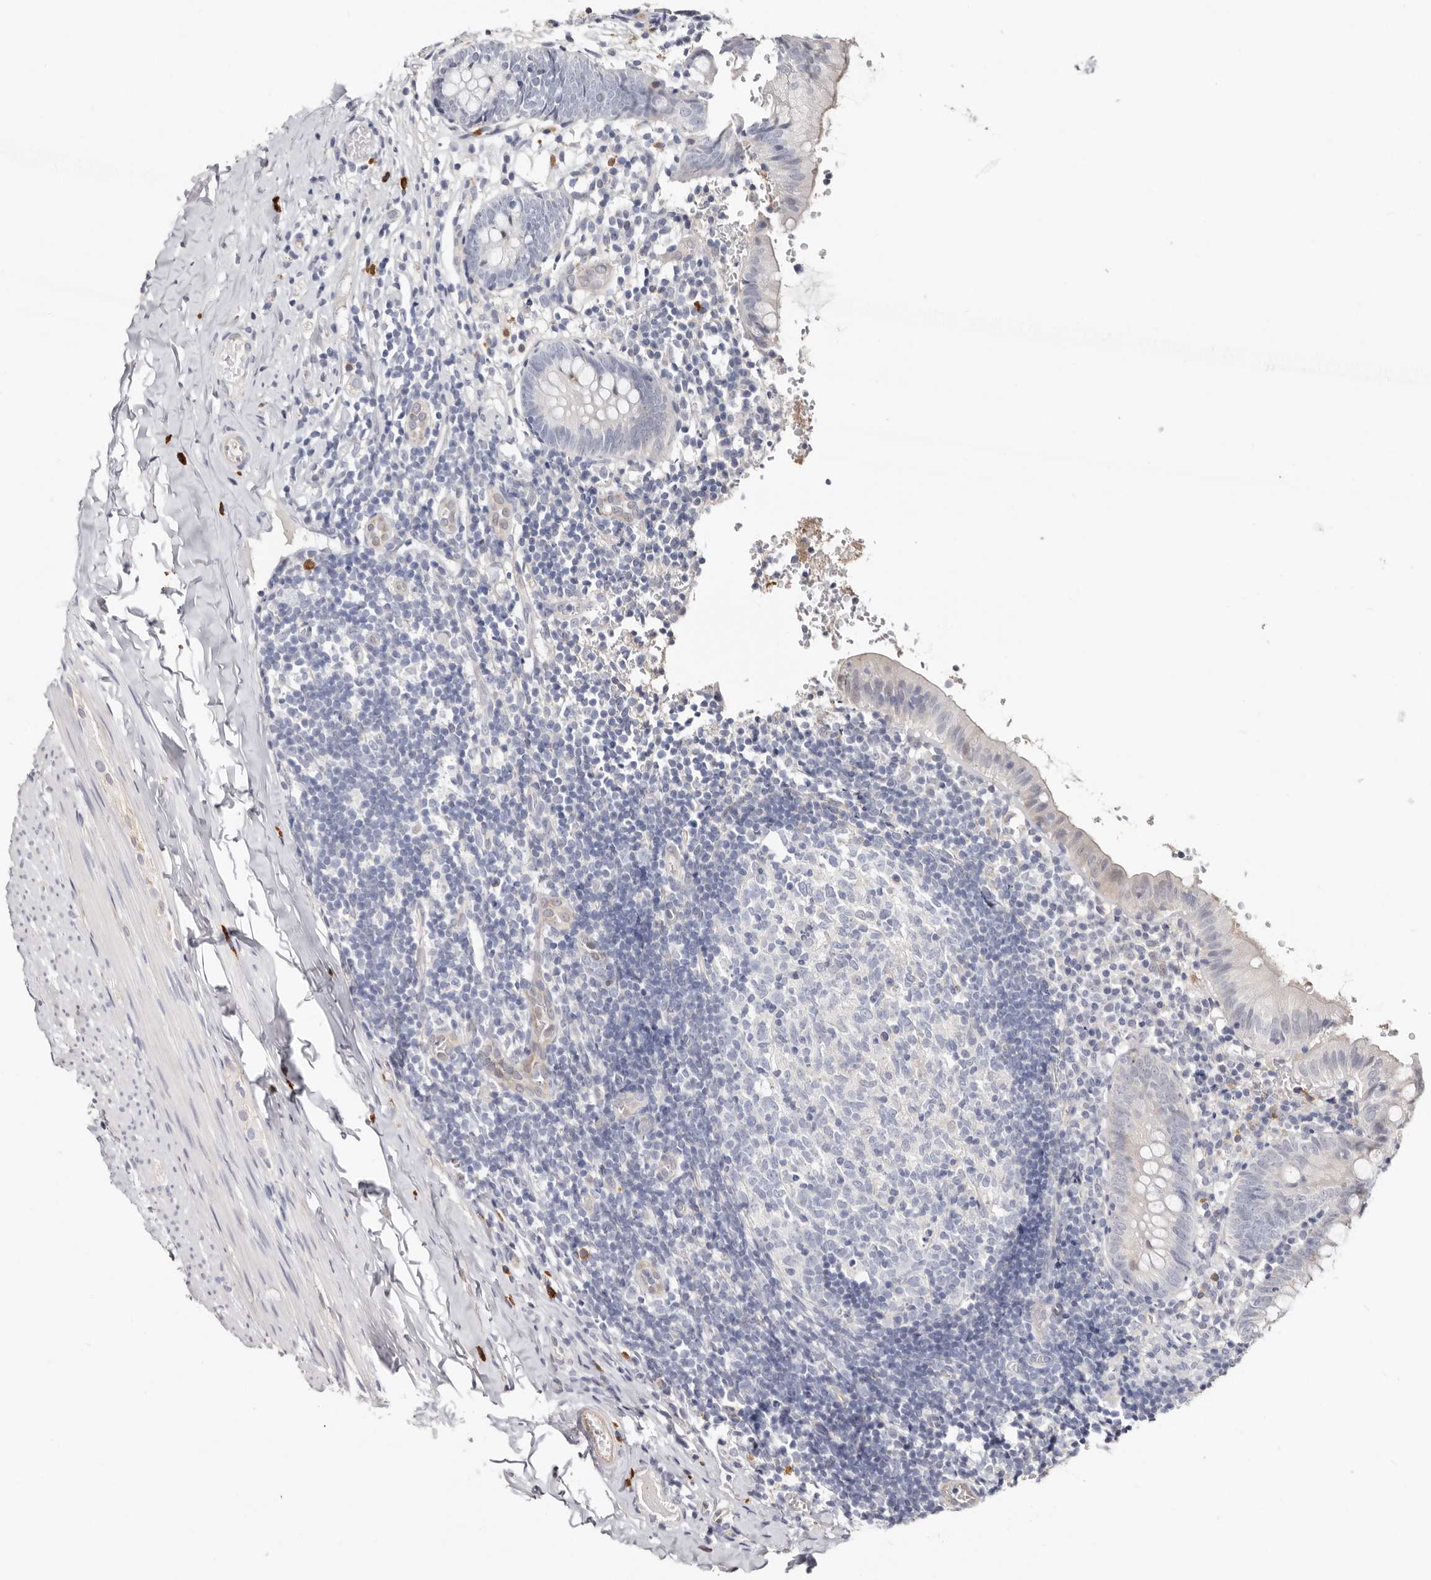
{"staining": {"intensity": "negative", "quantity": "none", "location": "none"}, "tissue": "appendix", "cell_type": "Glandular cells", "image_type": "normal", "snomed": [{"axis": "morphology", "description": "Normal tissue, NOS"}, {"axis": "topography", "description": "Appendix"}], "caption": "An immunohistochemistry (IHC) micrograph of unremarkable appendix is shown. There is no staining in glandular cells of appendix. The staining is performed using DAB brown chromogen with nuclei counter-stained in using hematoxylin.", "gene": "PKDCC", "patient": {"sex": "male", "age": 8}}